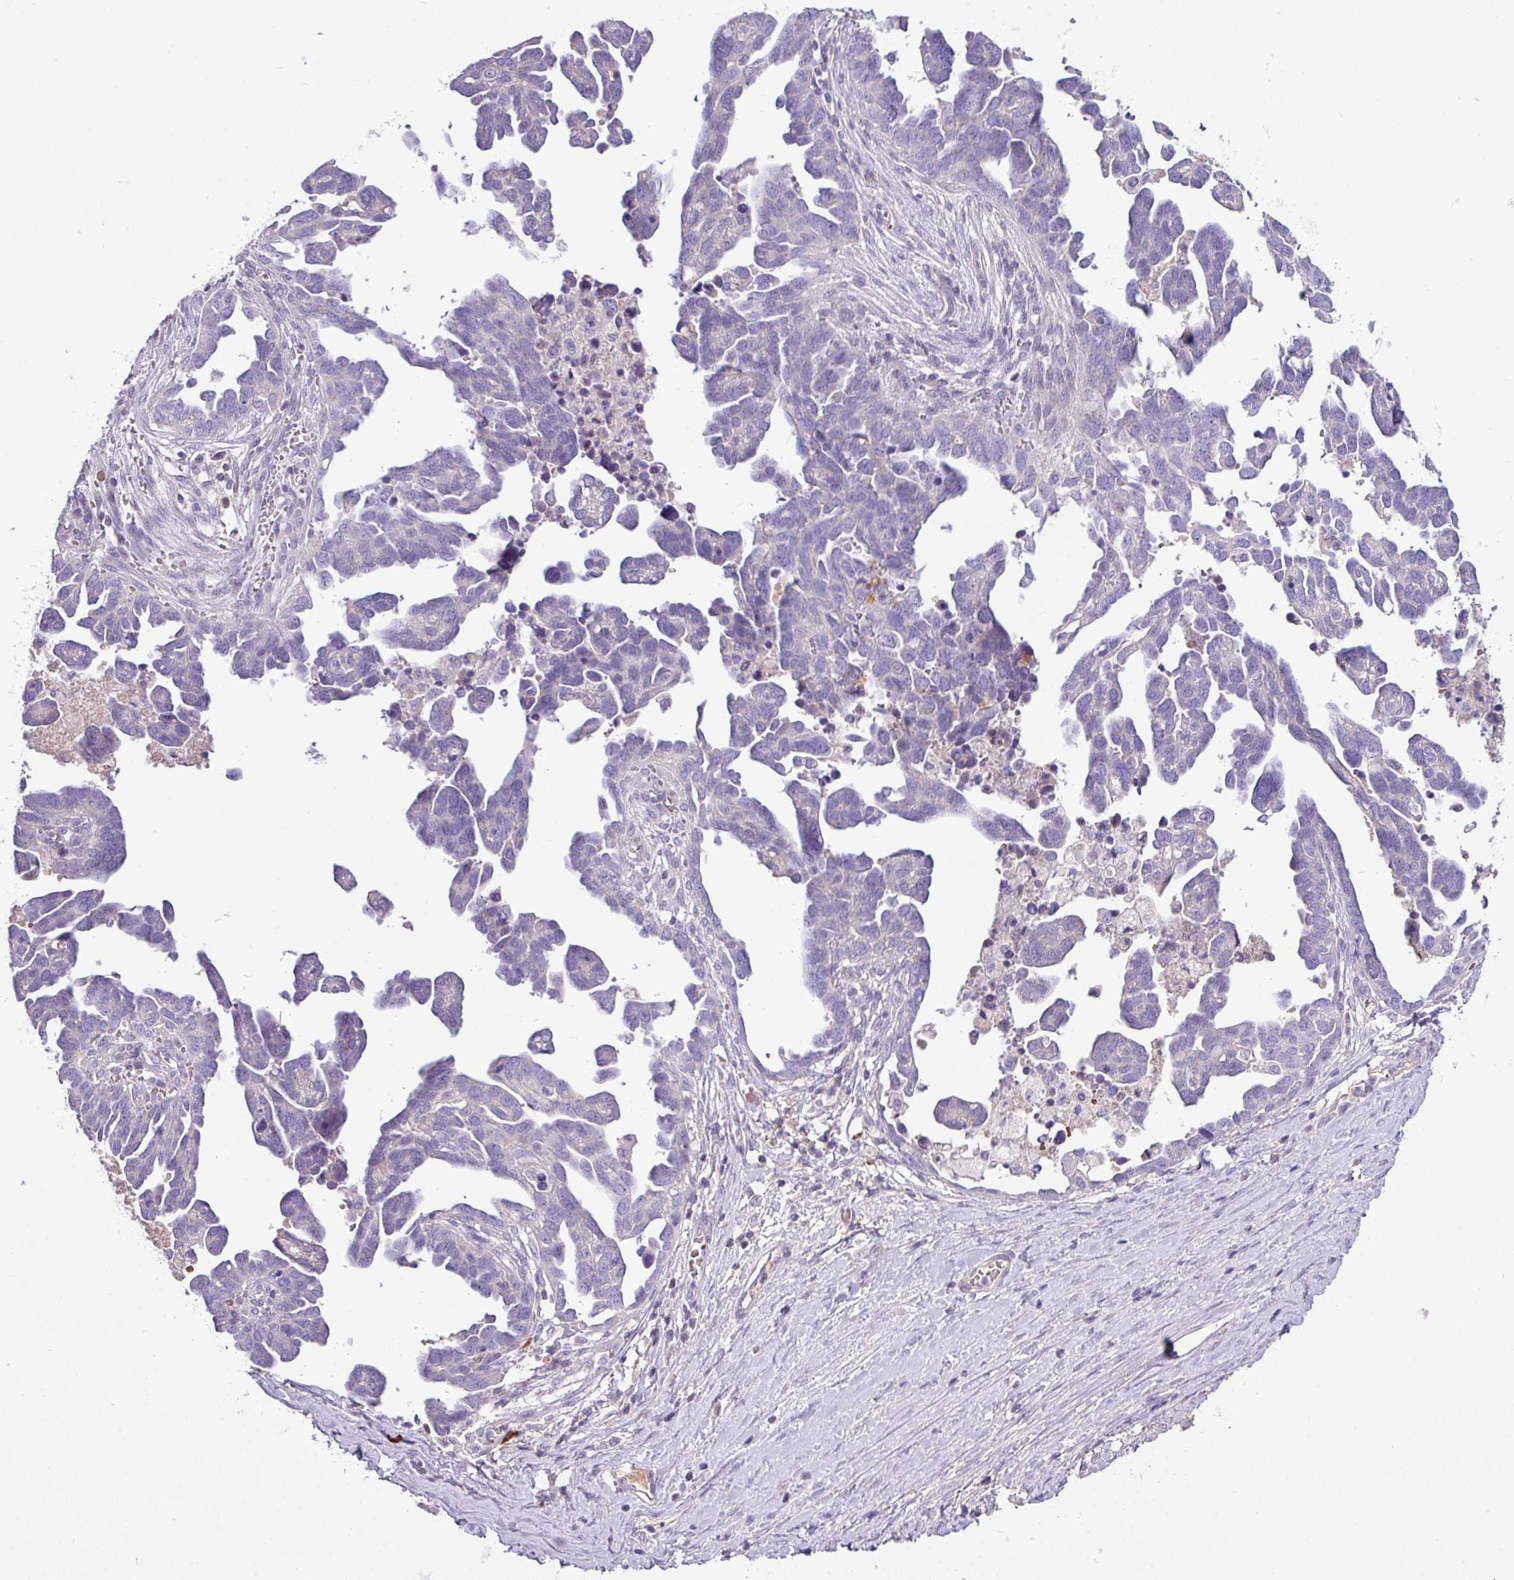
{"staining": {"intensity": "negative", "quantity": "none", "location": "none"}, "tissue": "ovarian cancer", "cell_type": "Tumor cells", "image_type": "cancer", "snomed": [{"axis": "morphology", "description": "Cystadenocarcinoma, serous, NOS"}, {"axis": "topography", "description": "Ovary"}], "caption": "This is a photomicrograph of immunohistochemistry (IHC) staining of serous cystadenocarcinoma (ovarian), which shows no expression in tumor cells.", "gene": "SLAMF6", "patient": {"sex": "female", "age": 54}}